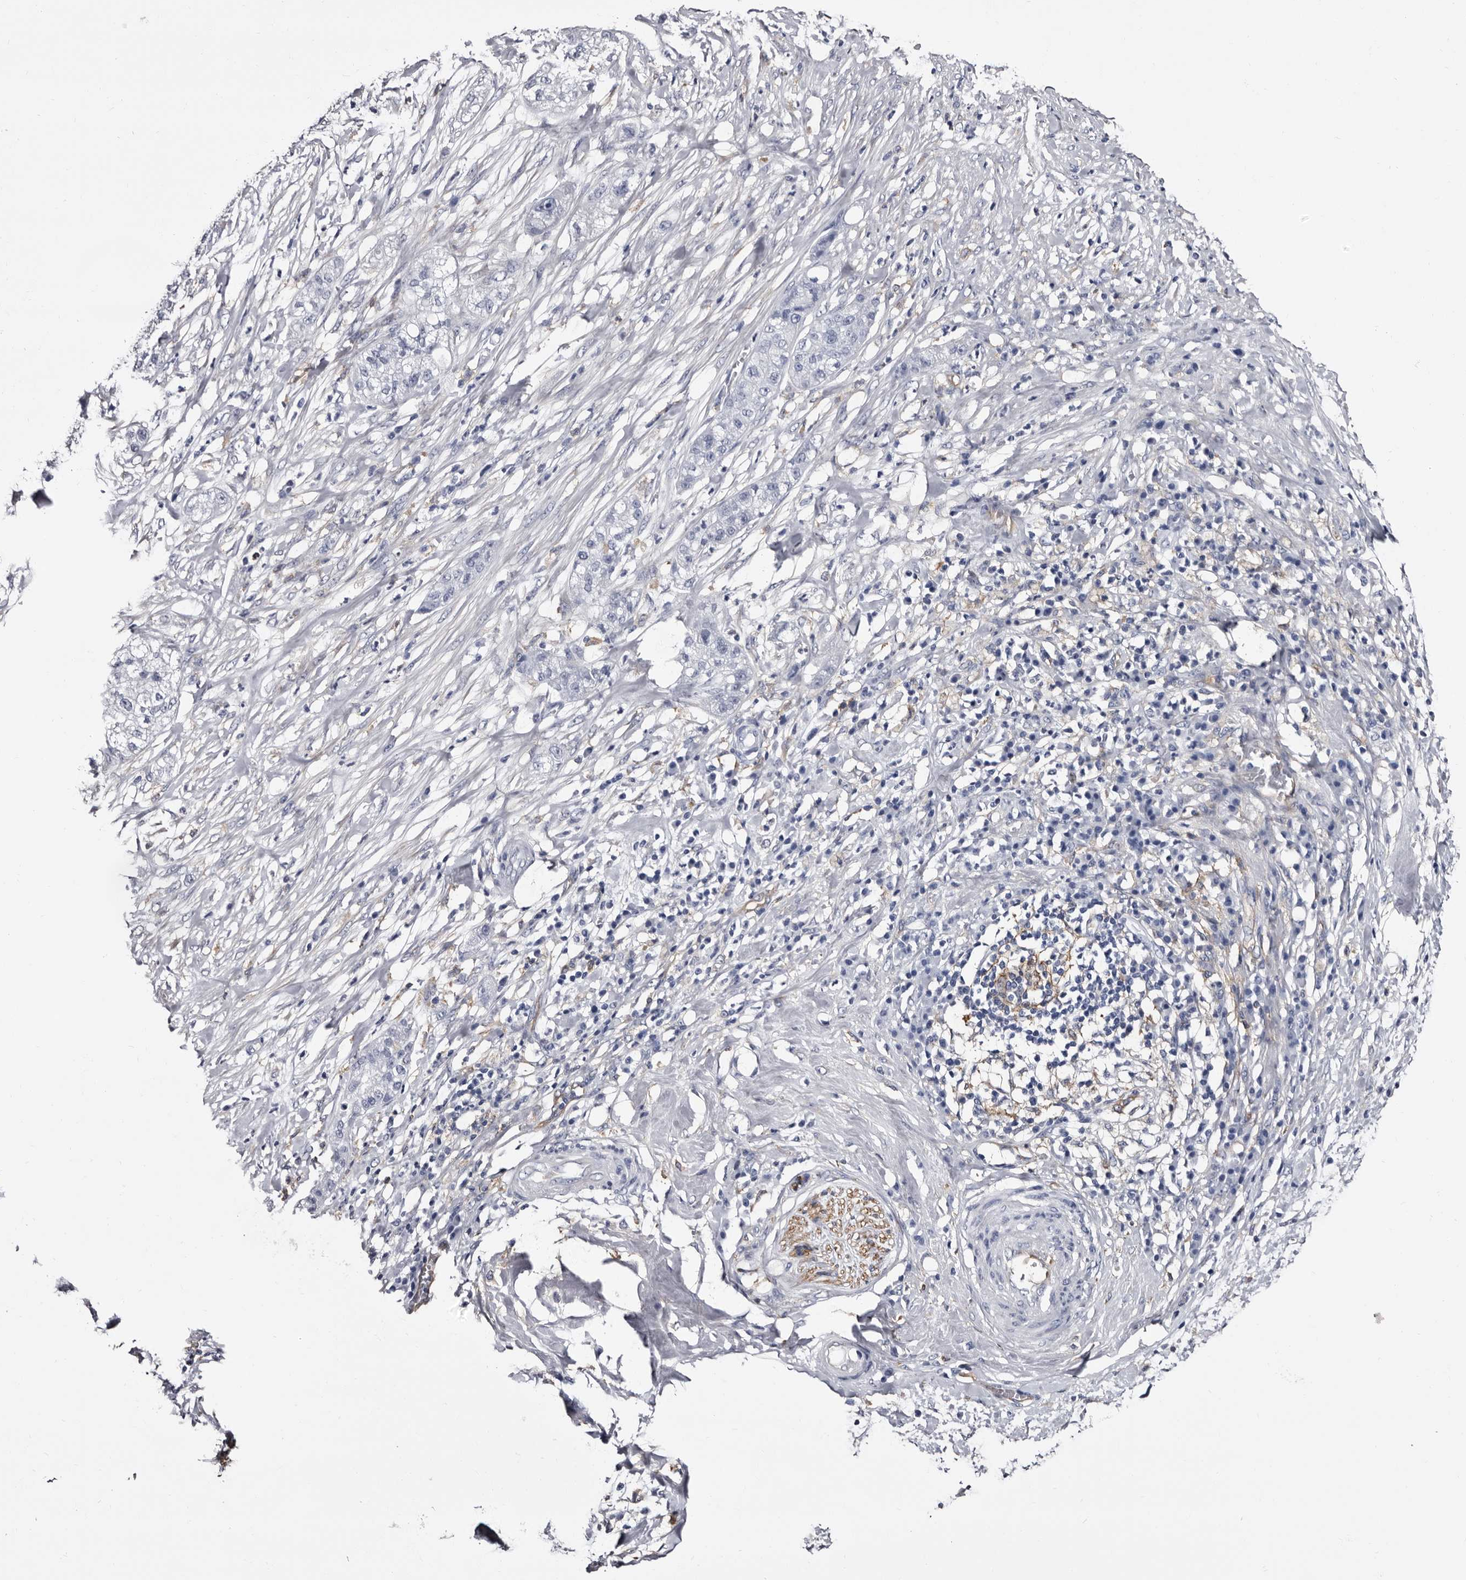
{"staining": {"intensity": "negative", "quantity": "none", "location": "none"}, "tissue": "pancreatic cancer", "cell_type": "Tumor cells", "image_type": "cancer", "snomed": [{"axis": "morphology", "description": "Adenocarcinoma, NOS"}, {"axis": "topography", "description": "Pancreas"}], "caption": "IHC of pancreatic cancer (adenocarcinoma) reveals no staining in tumor cells. Nuclei are stained in blue.", "gene": "EPB41L3", "patient": {"sex": "female", "age": 78}}